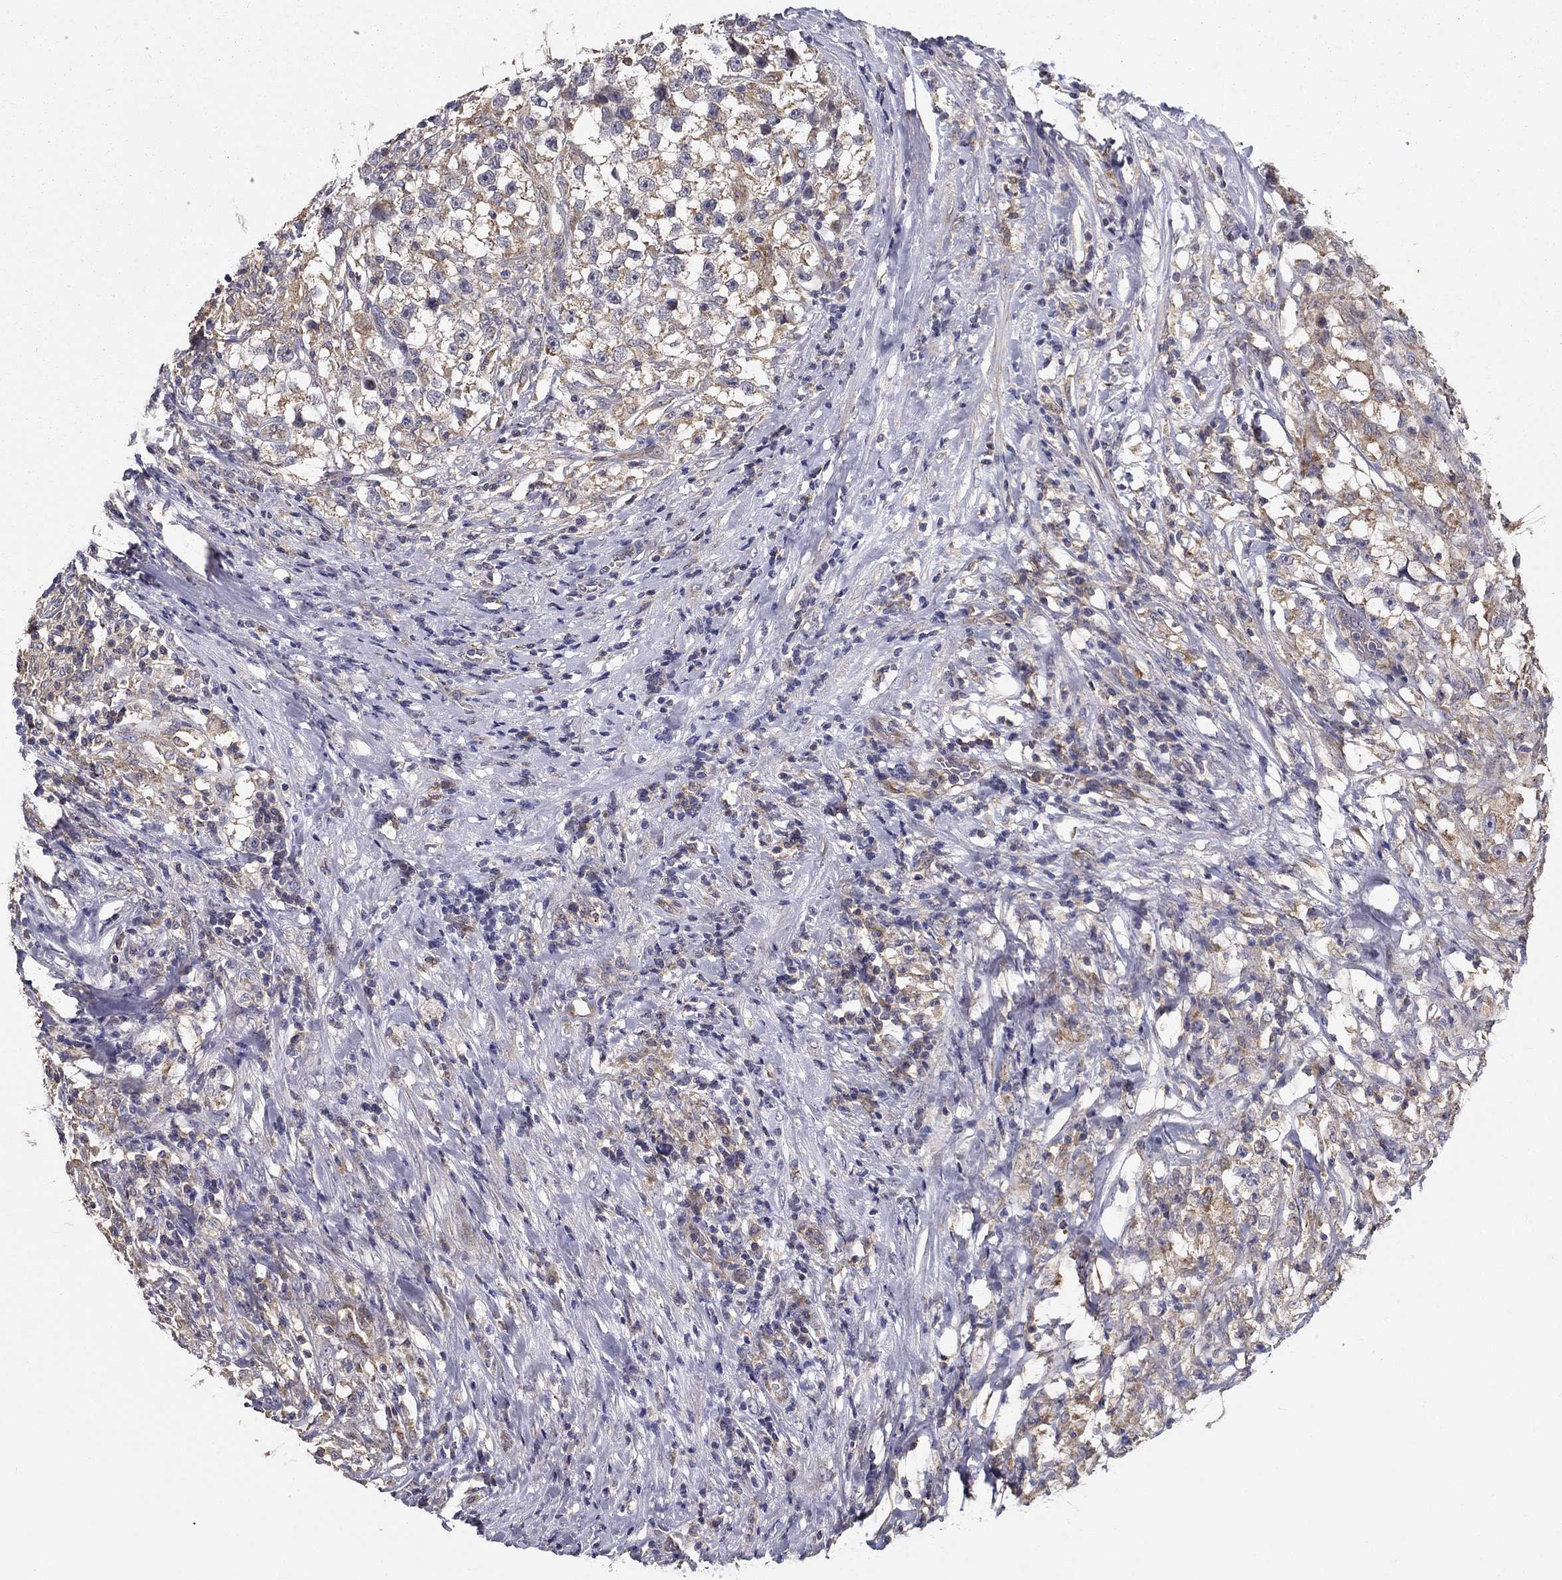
{"staining": {"intensity": "negative", "quantity": "none", "location": "none"}, "tissue": "testis cancer", "cell_type": "Tumor cells", "image_type": "cancer", "snomed": [{"axis": "morphology", "description": "Seminoma, NOS"}, {"axis": "topography", "description": "Testis"}], "caption": "The micrograph displays no staining of tumor cells in testis seminoma.", "gene": "ALDH4A1", "patient": {"sex": "male", "age": 46}}